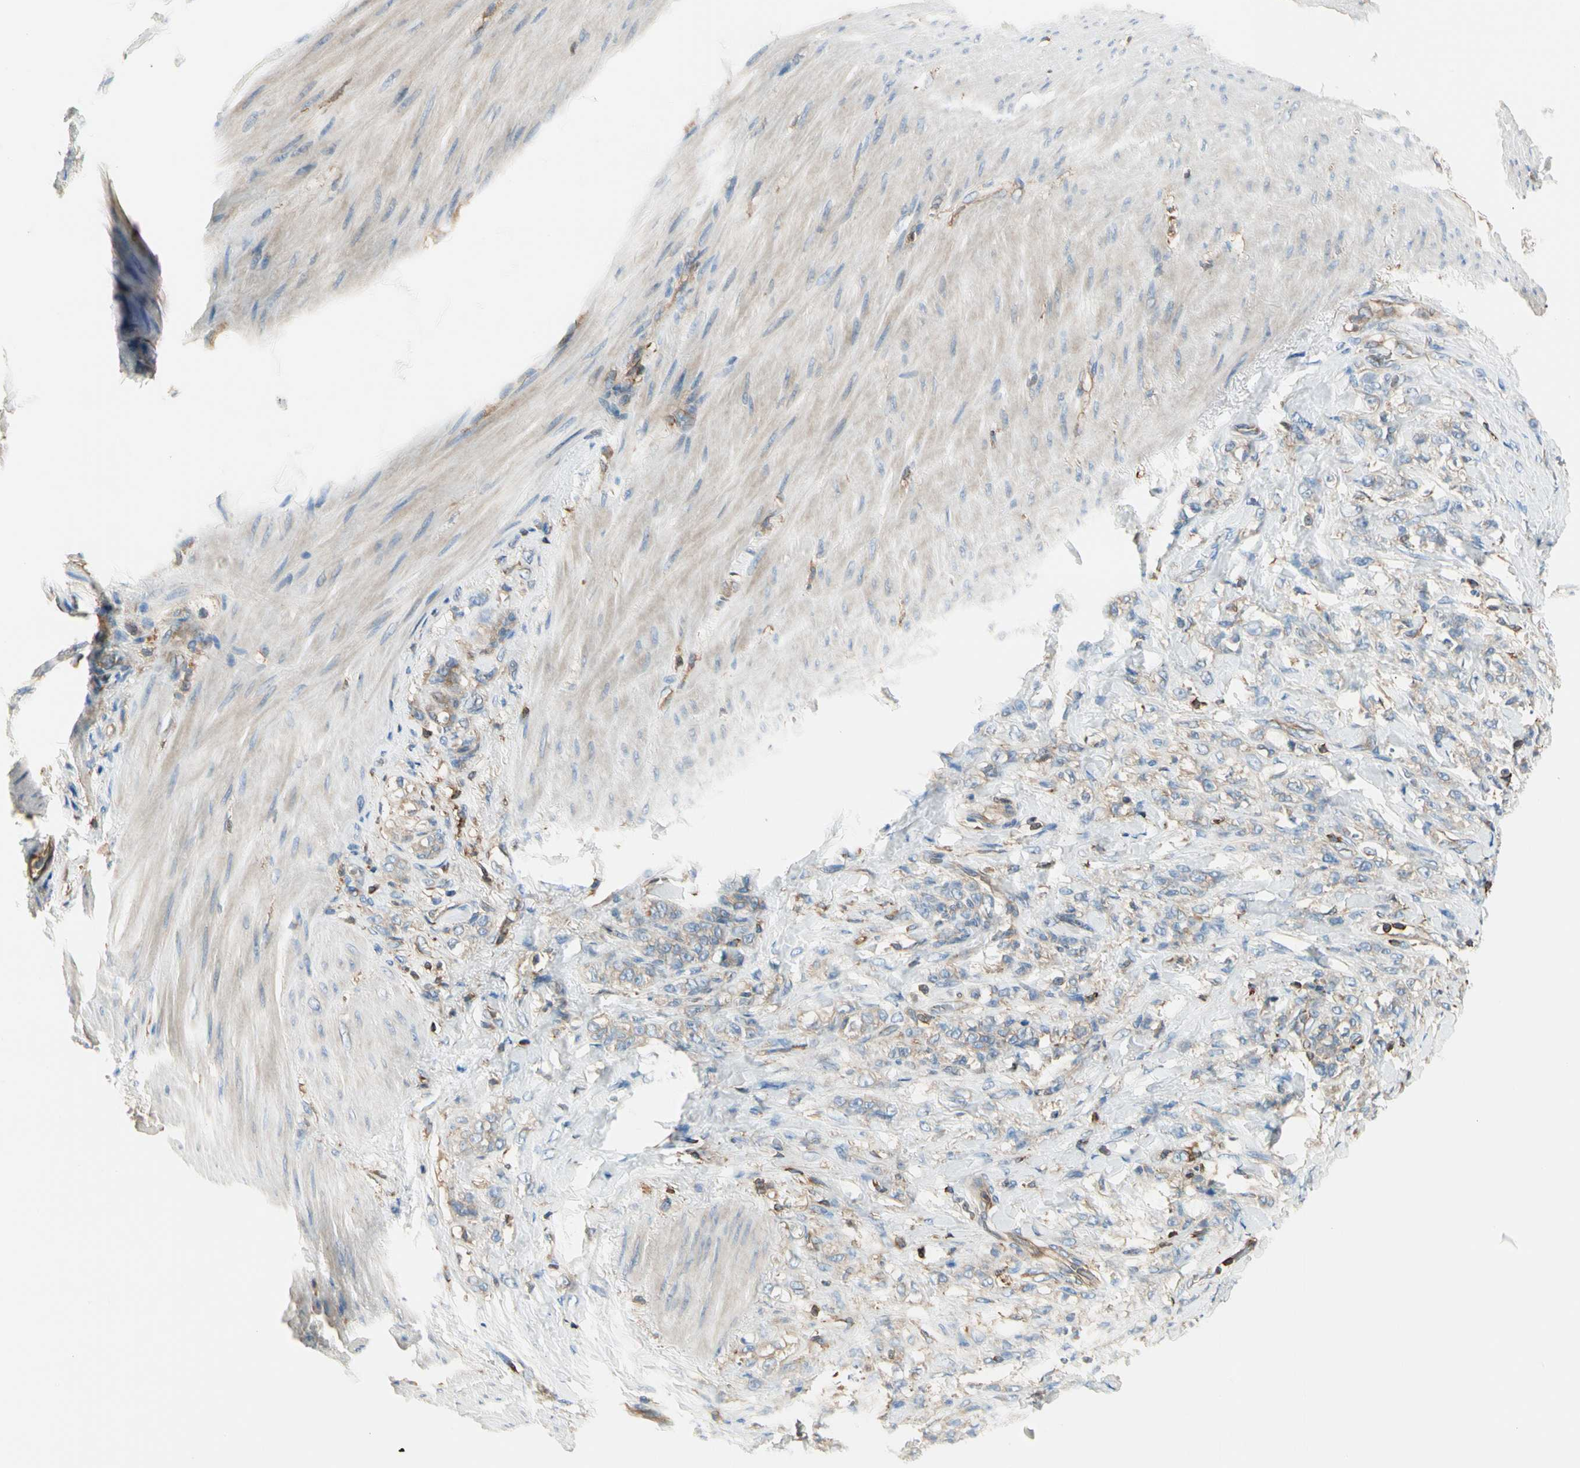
{"staining": {"intensity": "weak", "quantity": "25%-75%", "location": "cytoplasmic/membranous"}, "tissue": "stomach cancer", "cell_type": "Tumor cells", "image_type": "cancer", "snomed": [{"axis": "morphology", "description": "Adenocarcinoma, NOS"}, {"axis": "topography", "description": "Stomach"}], "caption": "Immunohistochemical staining of human stomach adenocarcinoma displays weak cytoplasmic/membranous protein expression in approximately 25%-75% of tumor cells.", "gene": "CAPZA2", "patient": {"sex": "male", "age": 82}}